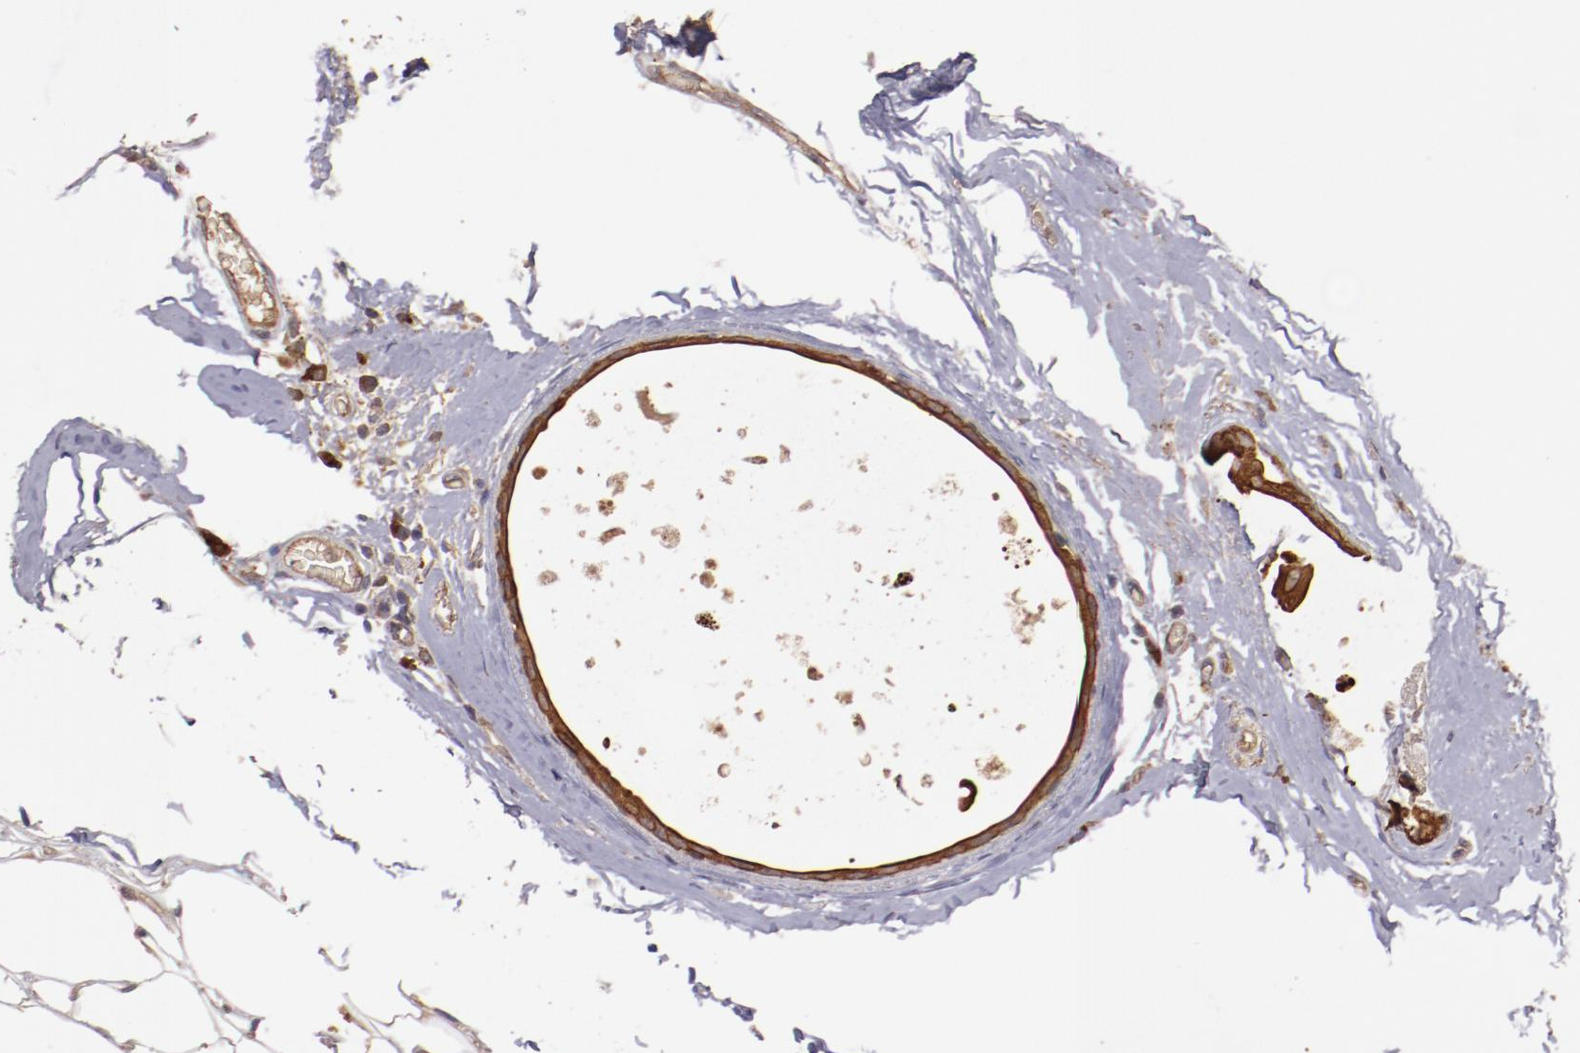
{"staining": {"intensity": "moderate", "quantity": ">75%", "location": "cytoplasmic/membranous"}, "tissue": "breast cancer", "cell_type": "Tumor cells", "image_type": "cancer", "snomed": [{"axis": "morphology", "description": "Lobular carcinoma"}, {"axis": "topography", "description": "Breast"}], "caption": "IHC of human breast cancer demonstrates medium levels of moderate cytoplasmic/membranous expression in about >75% of tumor cells.", "gene": "SRRD", "patient": {"sex": "female", "age": 55}}